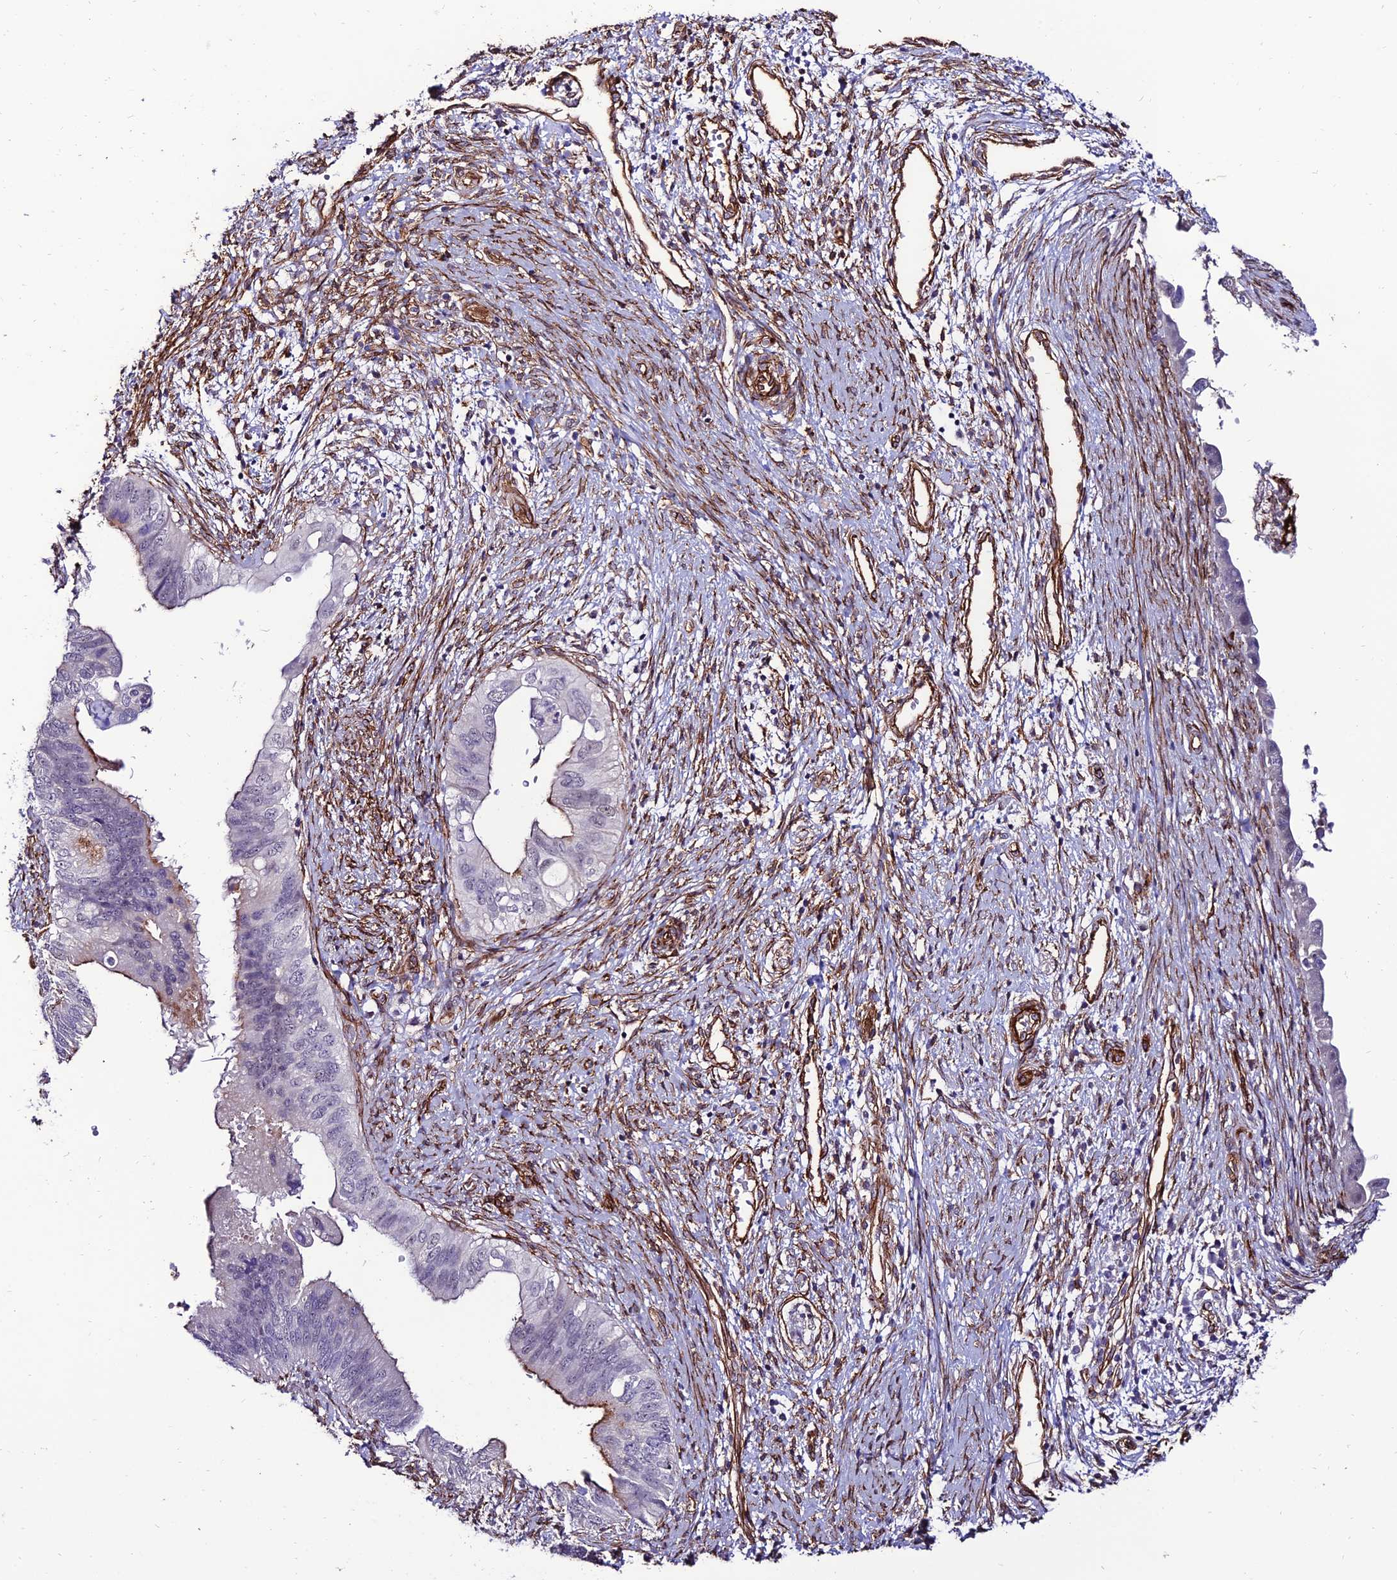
{"staining": {"intensity": "moderate", "quantity": "<25%", "location": "cytoplasmic/membranous"}, "tissue": "cervical cancer", "cell_type": "Tumor cells", "image_type": "cancer", "snomed": [{"axis": "morphology", "description": "Adenocarcinoma, NOS"}, {"axis": "topography", "description": "Cervix"}], "caption": "A high-resolution image shows immunohistochemistry staining of cervical cancer (adenocarcinoma), which demonstrates moderate cytoplasmic/membranous staining in about <25% of tumor cells. Using DAB (brown) and hematoxylin (blue) stains, captured at high magnification using brightfield microscopy.", "gene": "ALDH3B2", "patient": {"sex": "female", "age": 42}}